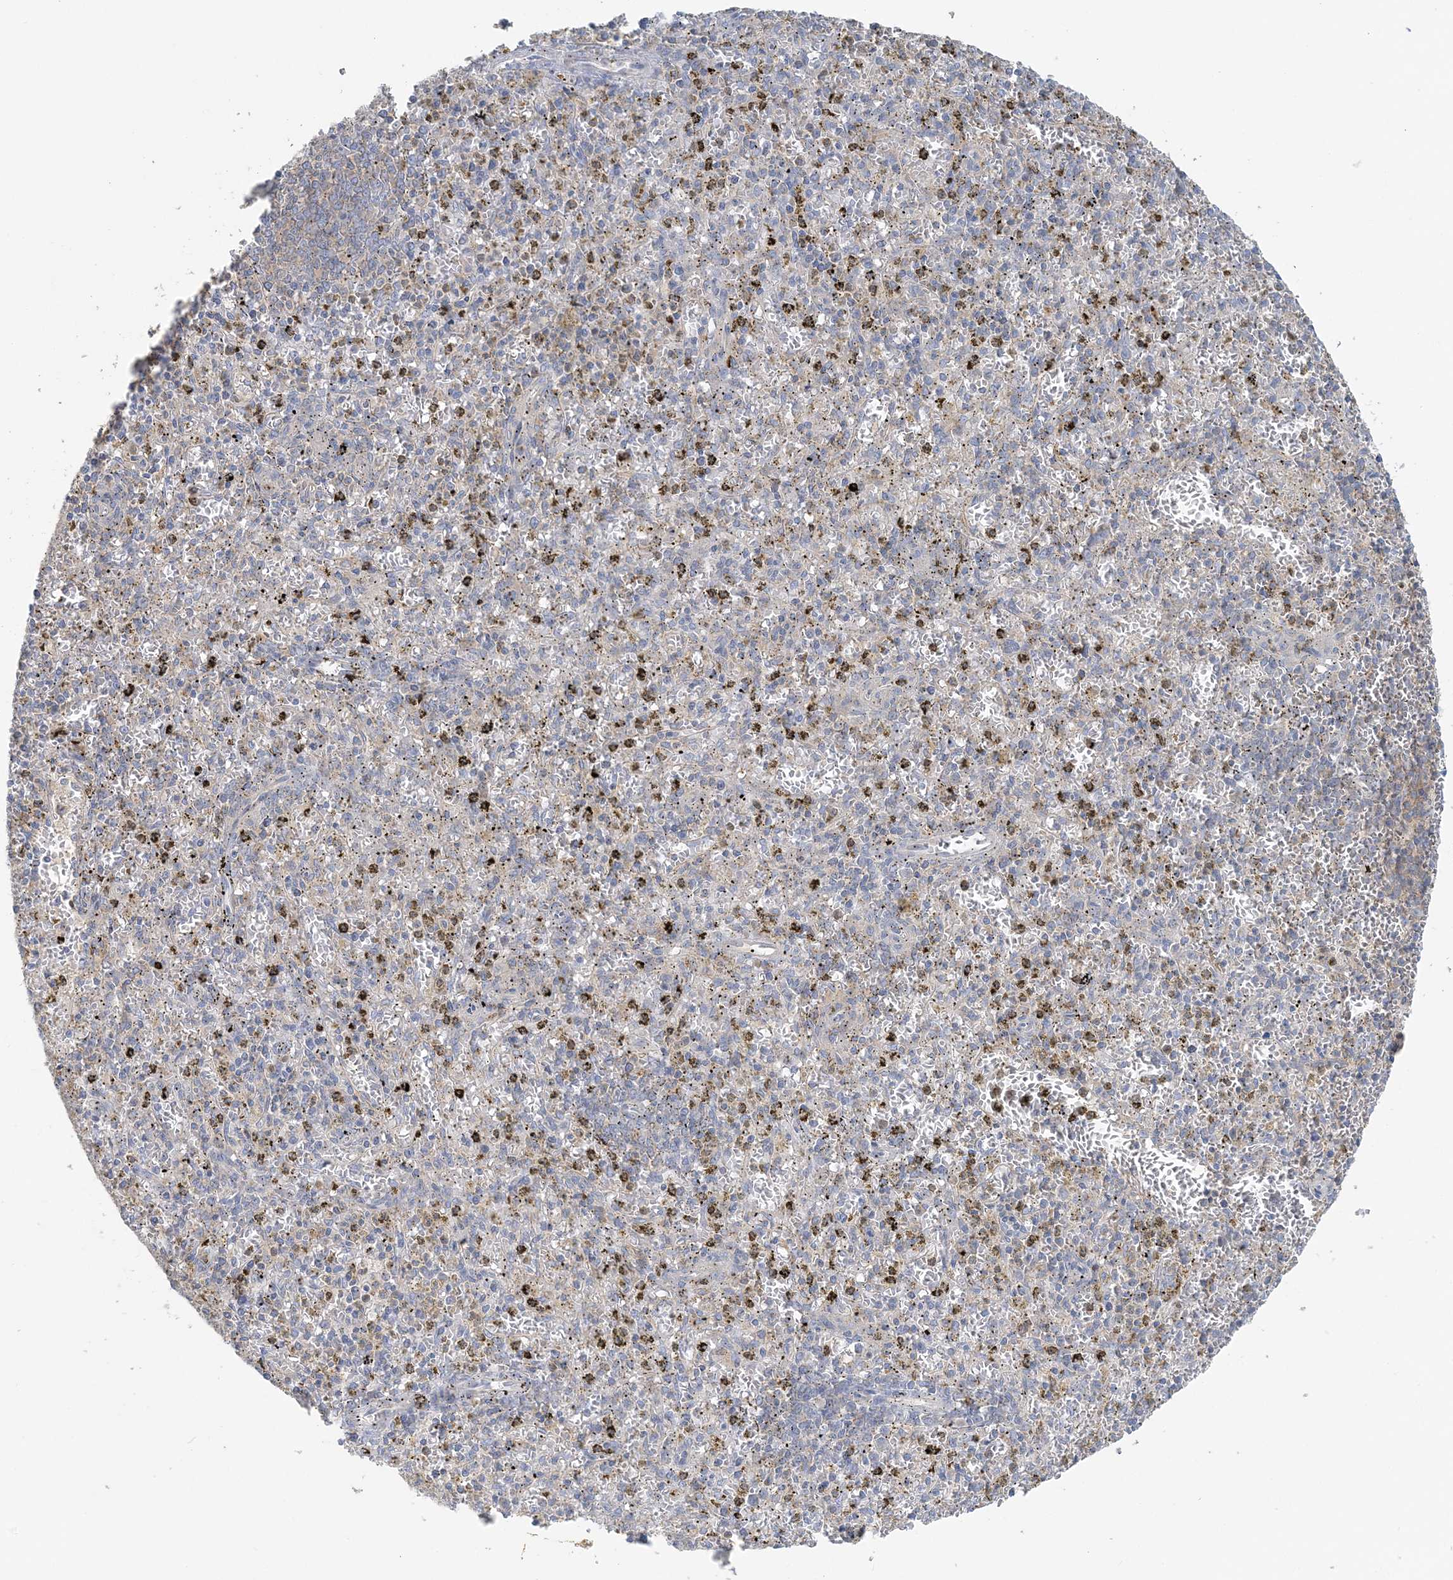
{"staining": {"intensity": "negative", "quantity": "none", "location": "none"}, "tissue": "spleen", "cell_type": "Cells in red pulp", "image_type": "normal", "snomed": [{"axis": "morphology", "description": "Normal tissue, NOS"}, {"axis": "topography", "description": "Spleen"}], "caption": "IHC micrograph of normal human spleen stained for a protein (brown), which shows no positivity in cells in red pulp. The staining is performed using DAB brown chromogen with nuclei counter-stained in using hematoxylin.", "gene": "TBC1D5", "patient": {"sex": "male", "age": 72}}